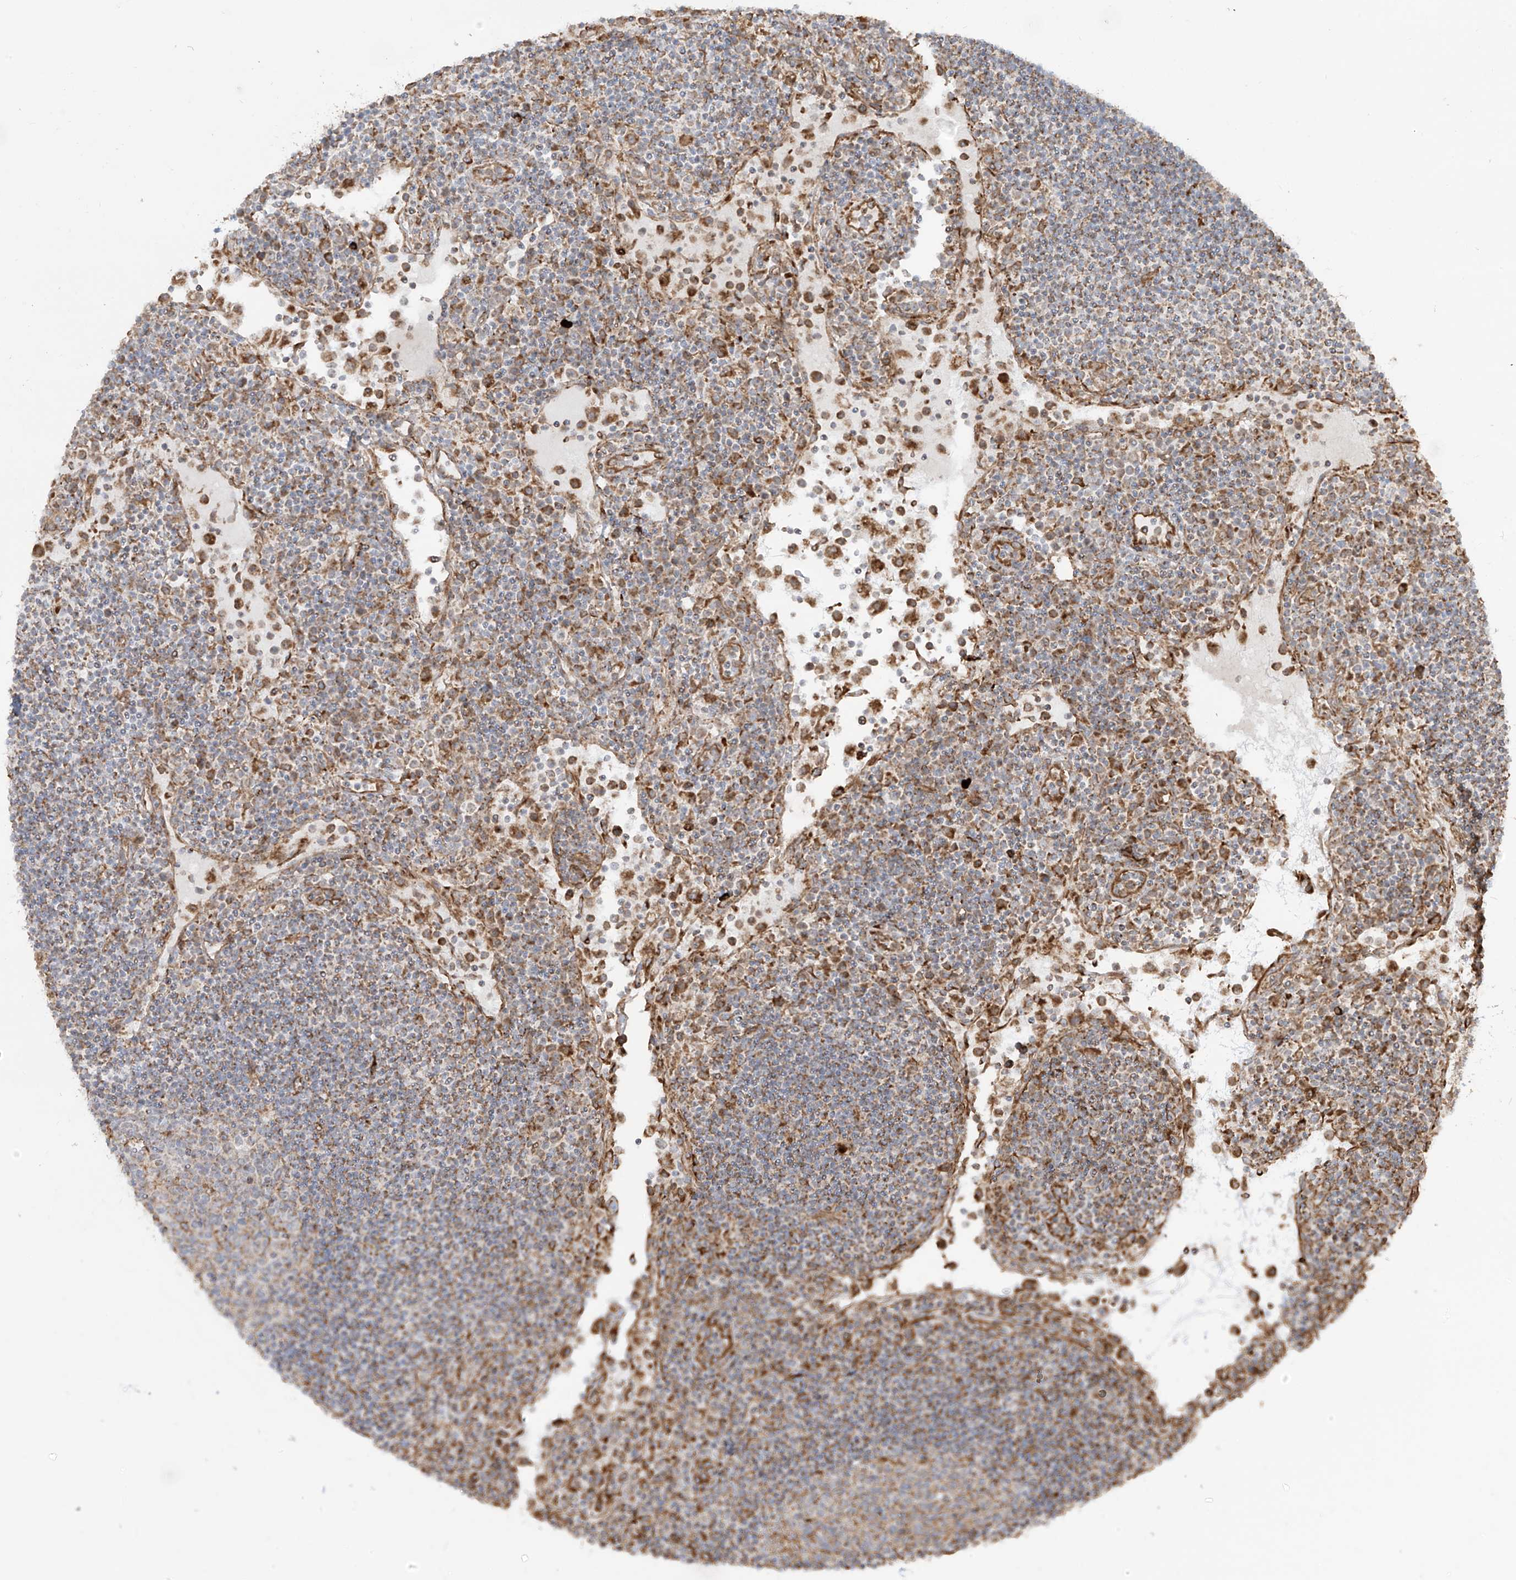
{"staining": {"intensity": "moderate", "quantity": "<25%", "location": "cytoplasmic/membranous"}, "tissue": "lymph node", "cell_type": "Germinal center cells", "image_type": "normal", "snomed": [{"axis": "morphology", "description": "Normal tissue, NOS"}, {"axis": "topography", "description": "Lymph node"}], "caption": "Germinal center cells show moderate cytoplasmic/membranous staining in approximately <25% of cells in normal lymph node. Nuclei are stained in blue.", "gene": "EIF5B", "patient": {"sex": "female", "age": 53}}